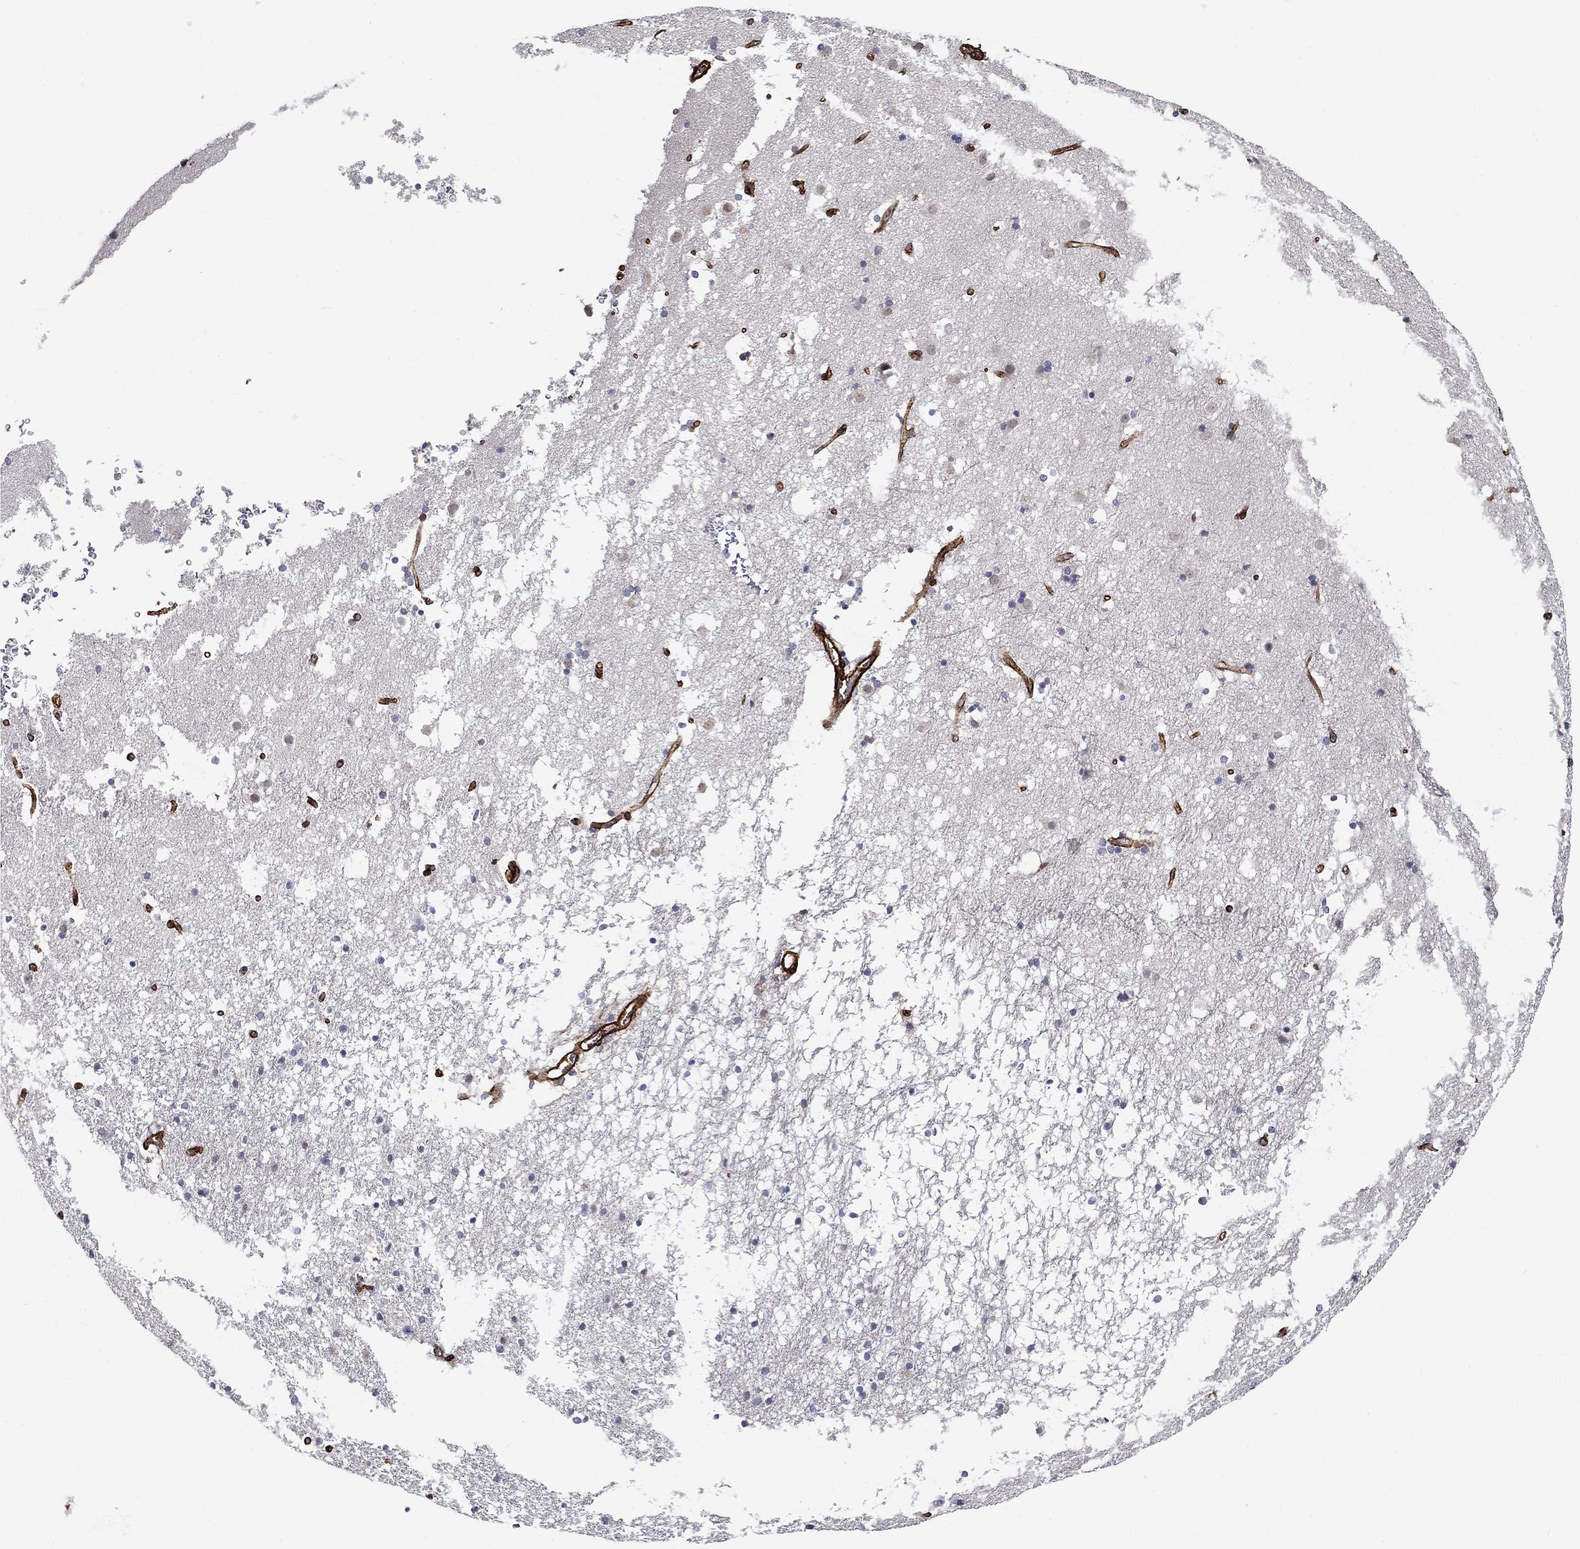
{"staining": {"intensity": "negative", "quantity": "none", "location": "none"}, "tissue": "caudate", "cell_type": "Glial cells", "image_type": "normal", "snomed": [{"axis": "morphology", "description": "Normal tissue, NOS"}, {"axis": "topography", "description": "Lateral ventricle wall"}], "caption": "This is an immunohistochemistry (IHC) histopathology image of benign caudate. There is no staining in glial cells.", "gene": "SYNC", "patient": {"sex": "female", "age": 71}}